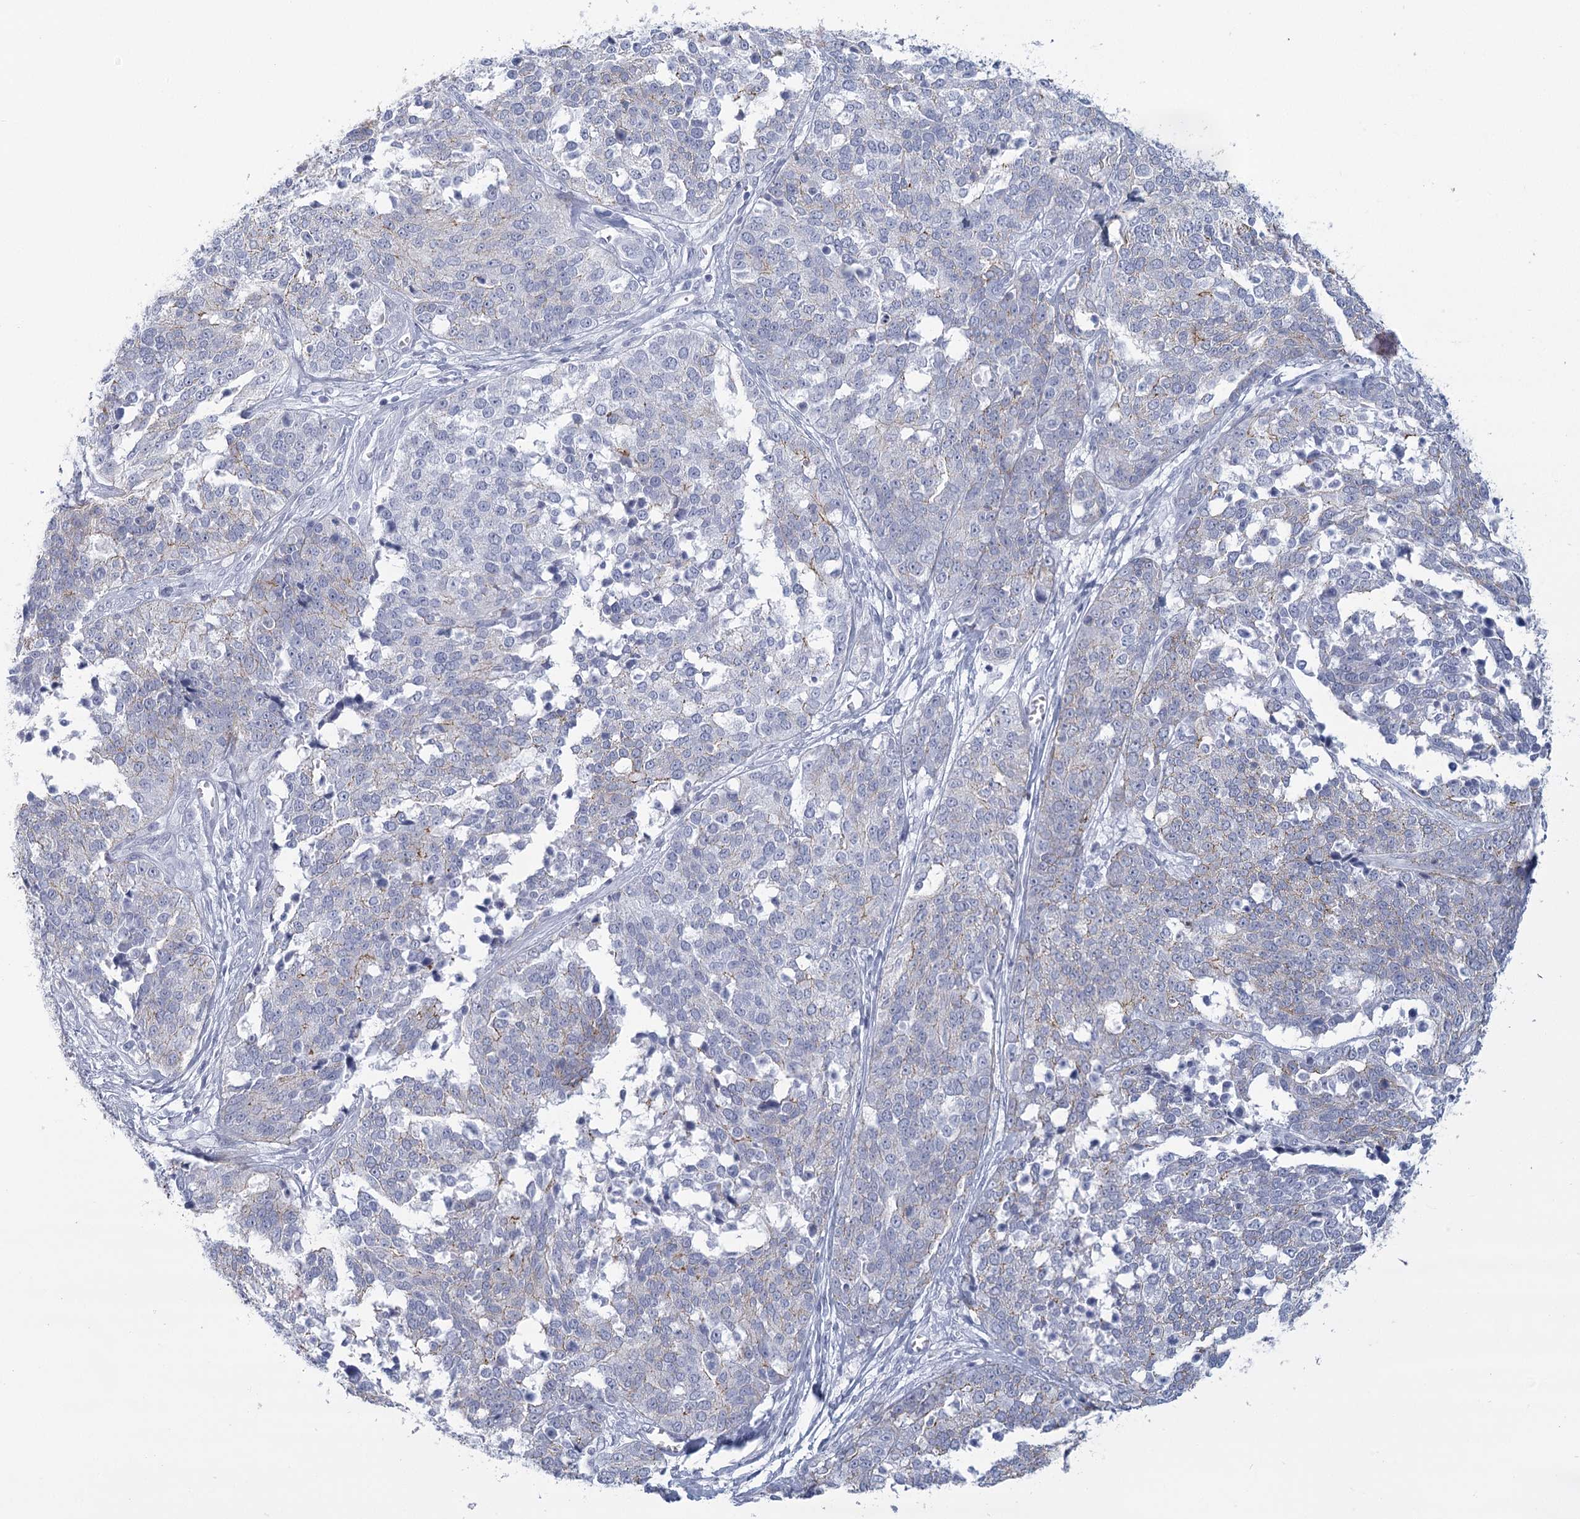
{"staining": {"intensity": "negative", "quantity": "none", "location": "none"}, "tissue": "ovarian cancer", "cell_type": "Tumor cells", "image_type": "cancer", "snomed": [{"axis": "morphology", "description": "Cystadenocarcinoma, serous, NOS"}, {"axis": "topography", "description": "Ovary"}], "caption": "A high-resolution micrograph shows immunohistochemistry staining of ovarian cancer (serous cystadenocarcinoma), which shows no significant expression in tumor cells.", "gene": "WNT8B", "patient": {"sex": "female", "age": 44}}